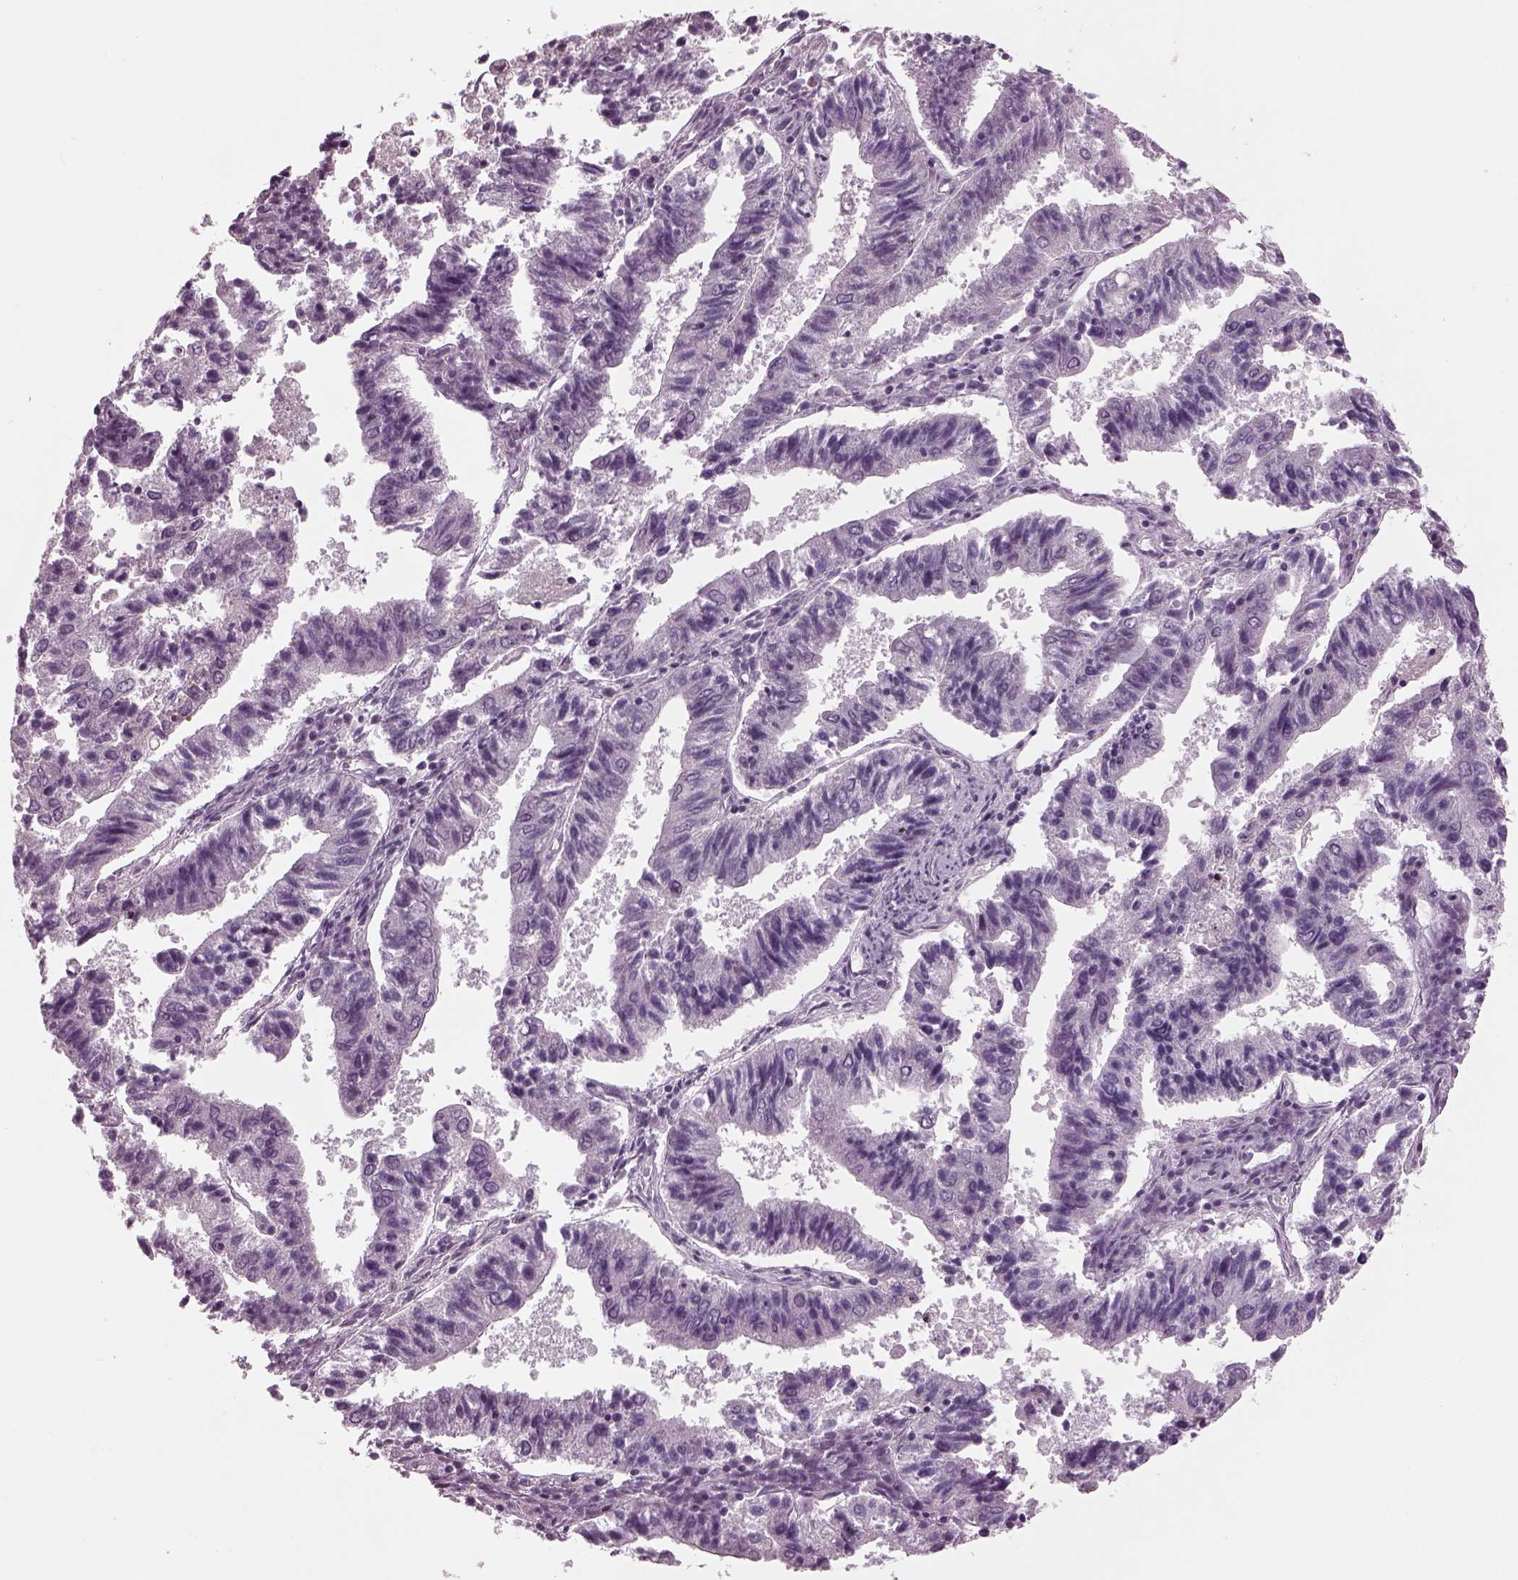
{"staining": {"intensity": "negative", "quantity": "none", "location": "none"}, "tissue": "endometrial cancer", "cell_type": "Tumor cells", "image_type": "cancer", "snomed": [{"axis": "morphology", "description": "Adenocarcinoma, NOS"}, {"axis": "topography", "description": "Endometrium"}], "caption": "The histopathology image demonstrates no staining of tumor cells in adenocarcinoma (endometrial).", "gene": "DPYSL5", "patient": {"sex": "female", "age": 82}}